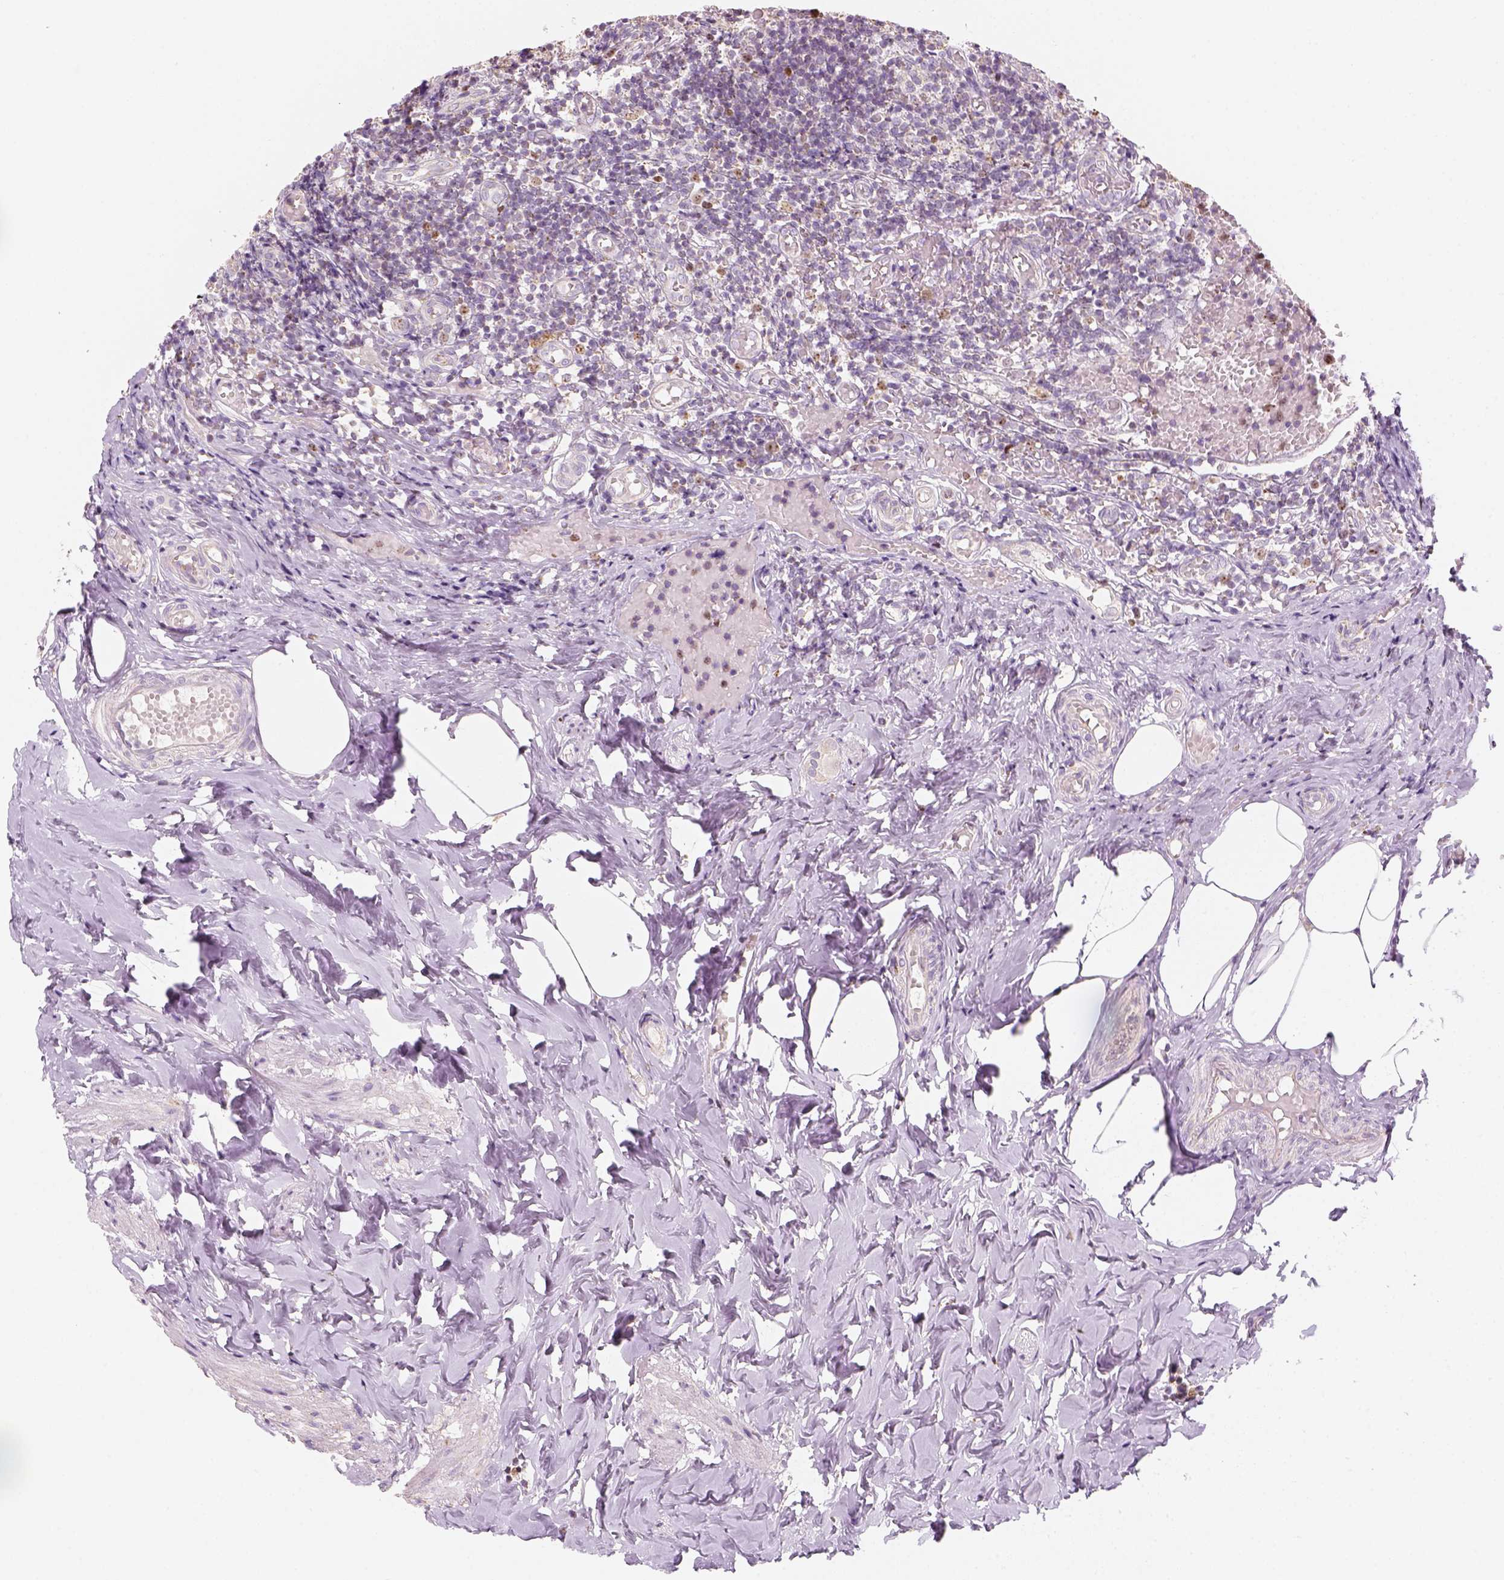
{"staining": {"intensity": "weak", "quantity": ">75%", "location": "cytoplasmic/membranous,nuclear"}, "tissue": "appendix", "cell_type": "Glandular cells", "image_type": "normal", "snomed": [{"axis": "morphology", "description": "Normal tissue, NOS"}, {"axis": "topography", "description": "Appendix"}], "caption": "Benign appendix shows weak cytoplasmic/membranous,nuclear expression in about >75% of glandular cells, visualized by immunohistochemistry.", "gene": "LCA5", "patient": {"sex": "female", "age": 32}}